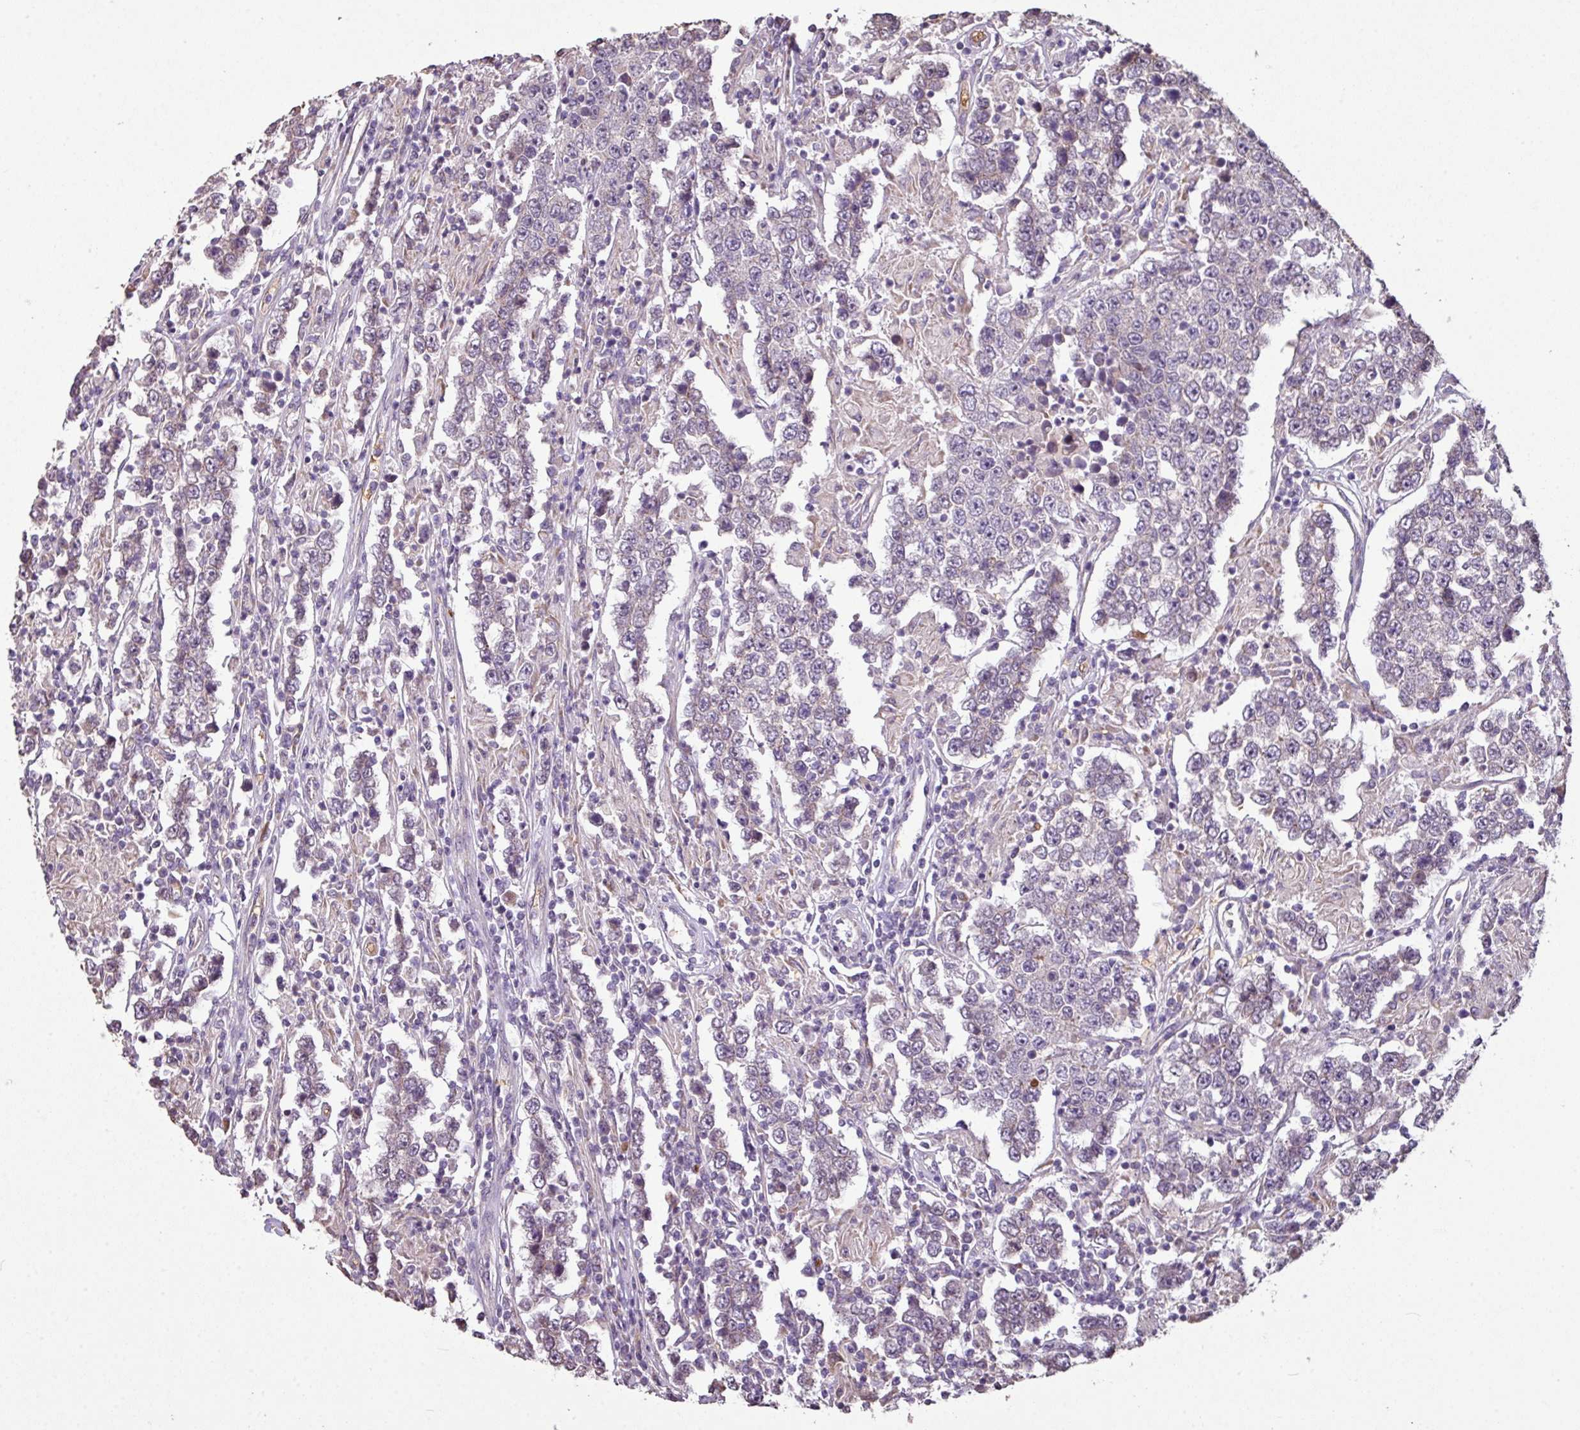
{"staining": {"intensity": "negative", "quantity": "none", "location": "none"}, "tissue": "testis cancer", "cell_type": "Tumor cells", "image_type": "cancer", "snomed": [{"axis": "morphology", "description": "Normal tissue, NOS"}, {"axis": "morphology", "description": "Urothelial carcinoma, High grade"}, {"axis": "morphology", "description": "Seminoma, NOS"}, {"axis": "morphology", "description": "Carcinoma, Embryonal, NOS"}, {"axis": "topography", "description": "Urinary bladder"}, {"axis": "topography", "description": "Testis"}], "caption": "Immunohistochemistry (IHC) of human testis cancer demonstrates no positivity in tumor cells. (Brightfield microscopy of DAB (3,3'-diaminobenzidine) immunohistochemistry at high magnification).", "gene": "NHSL2", "patient": {"sex": "male", "age": 41}}